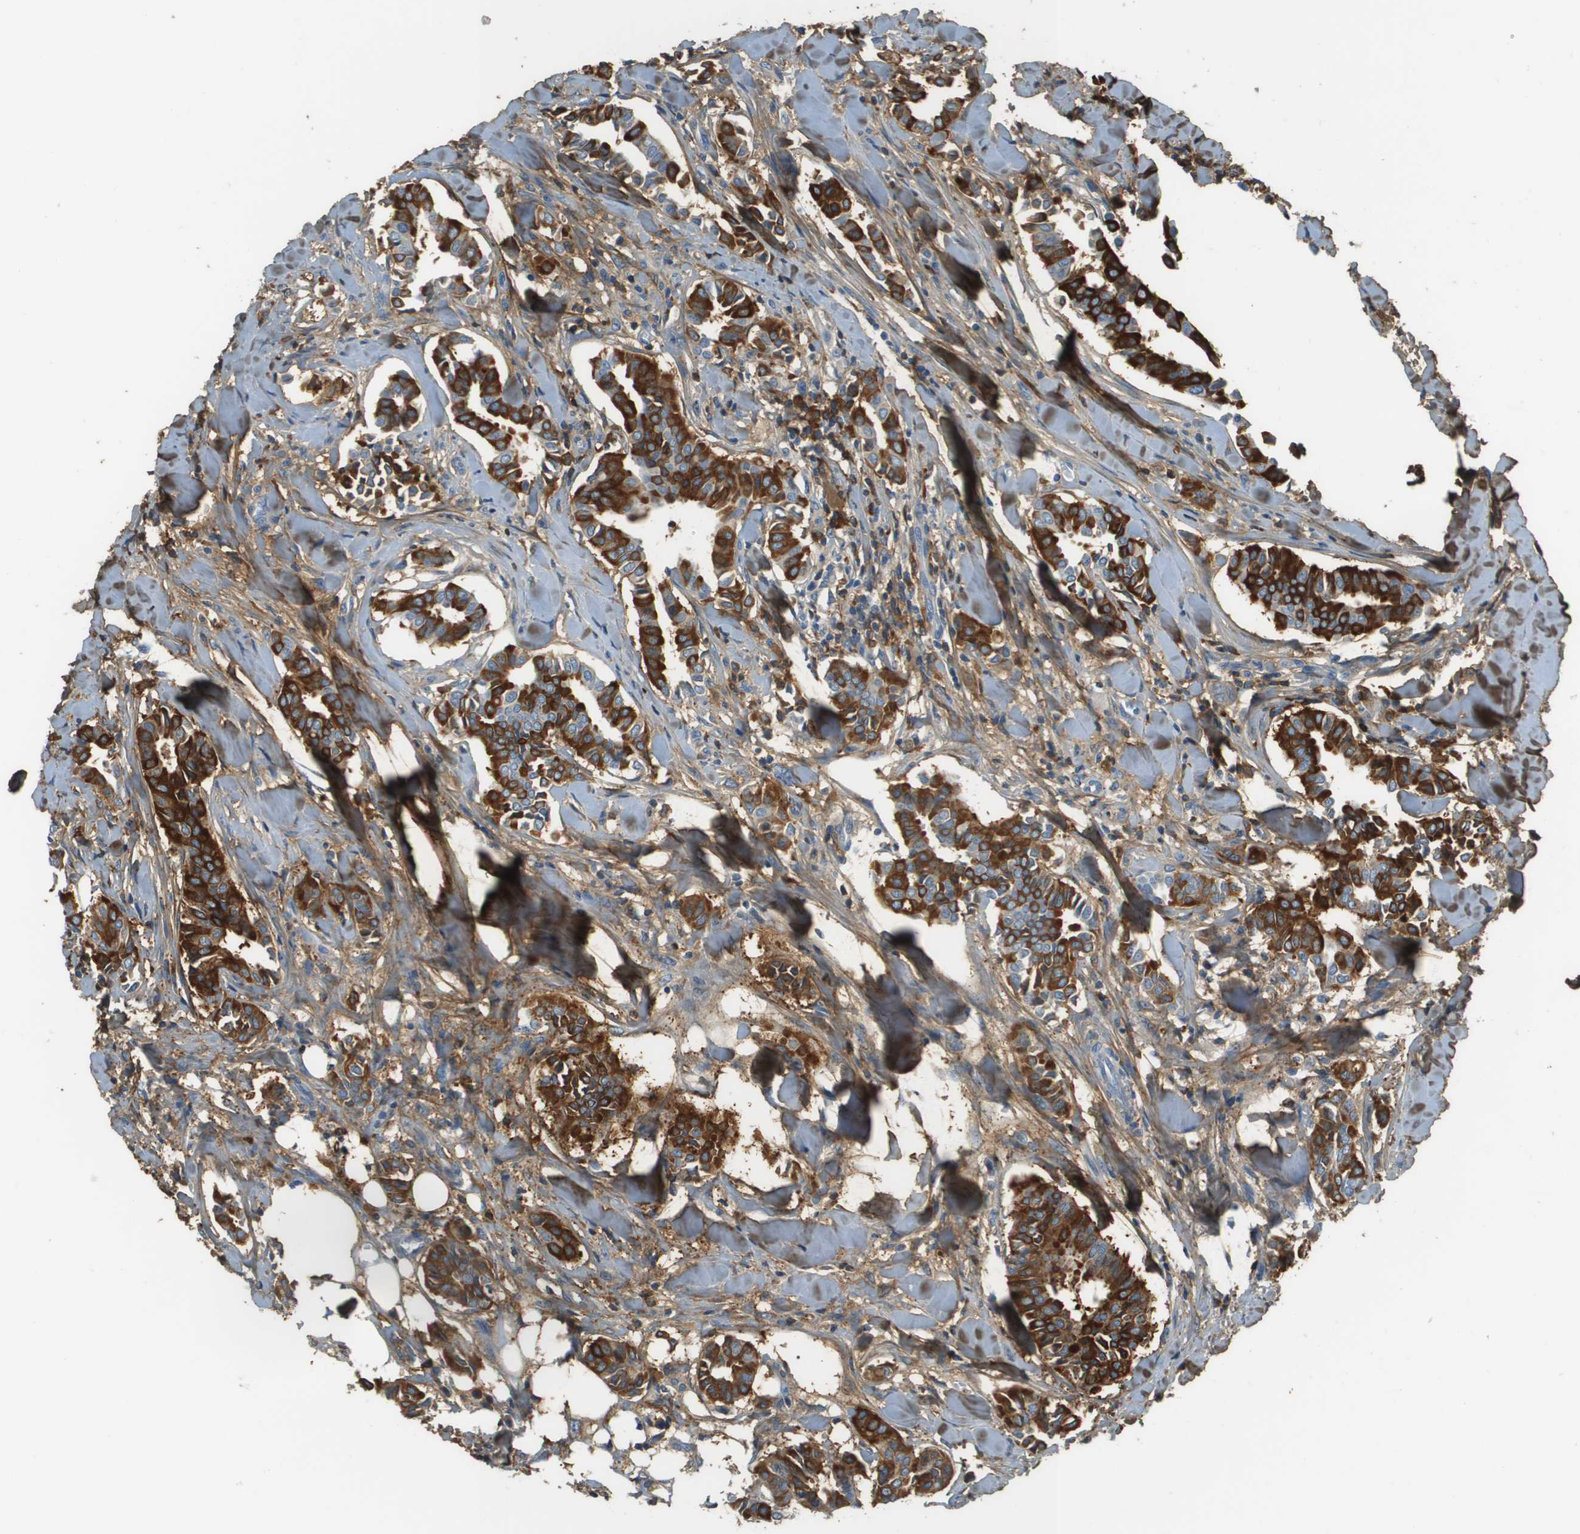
{"staining": {"intensity": "strong", "quantity": ">75%", "location": "cytoplasmic/membranous"}, "tissue": "head and neck cancer", "cell_type": "Tumor cells", "image_type": "cancer", "snomed": [{"axis": "morphology", "description": "Adenocarcinoma, NOS"}, {"axis": "topography", "description": "Salivary gland"}, {"axis": "topography", "description": "Head-Neck"}], "caption": "A histopathology image of human head and neck adenocarcinoma stained for a protein shows strong cytoplasmic/membranous brown staining in tumor cells.", "gene": "DCN", "patient": {"sex": "female", "age": 59}}